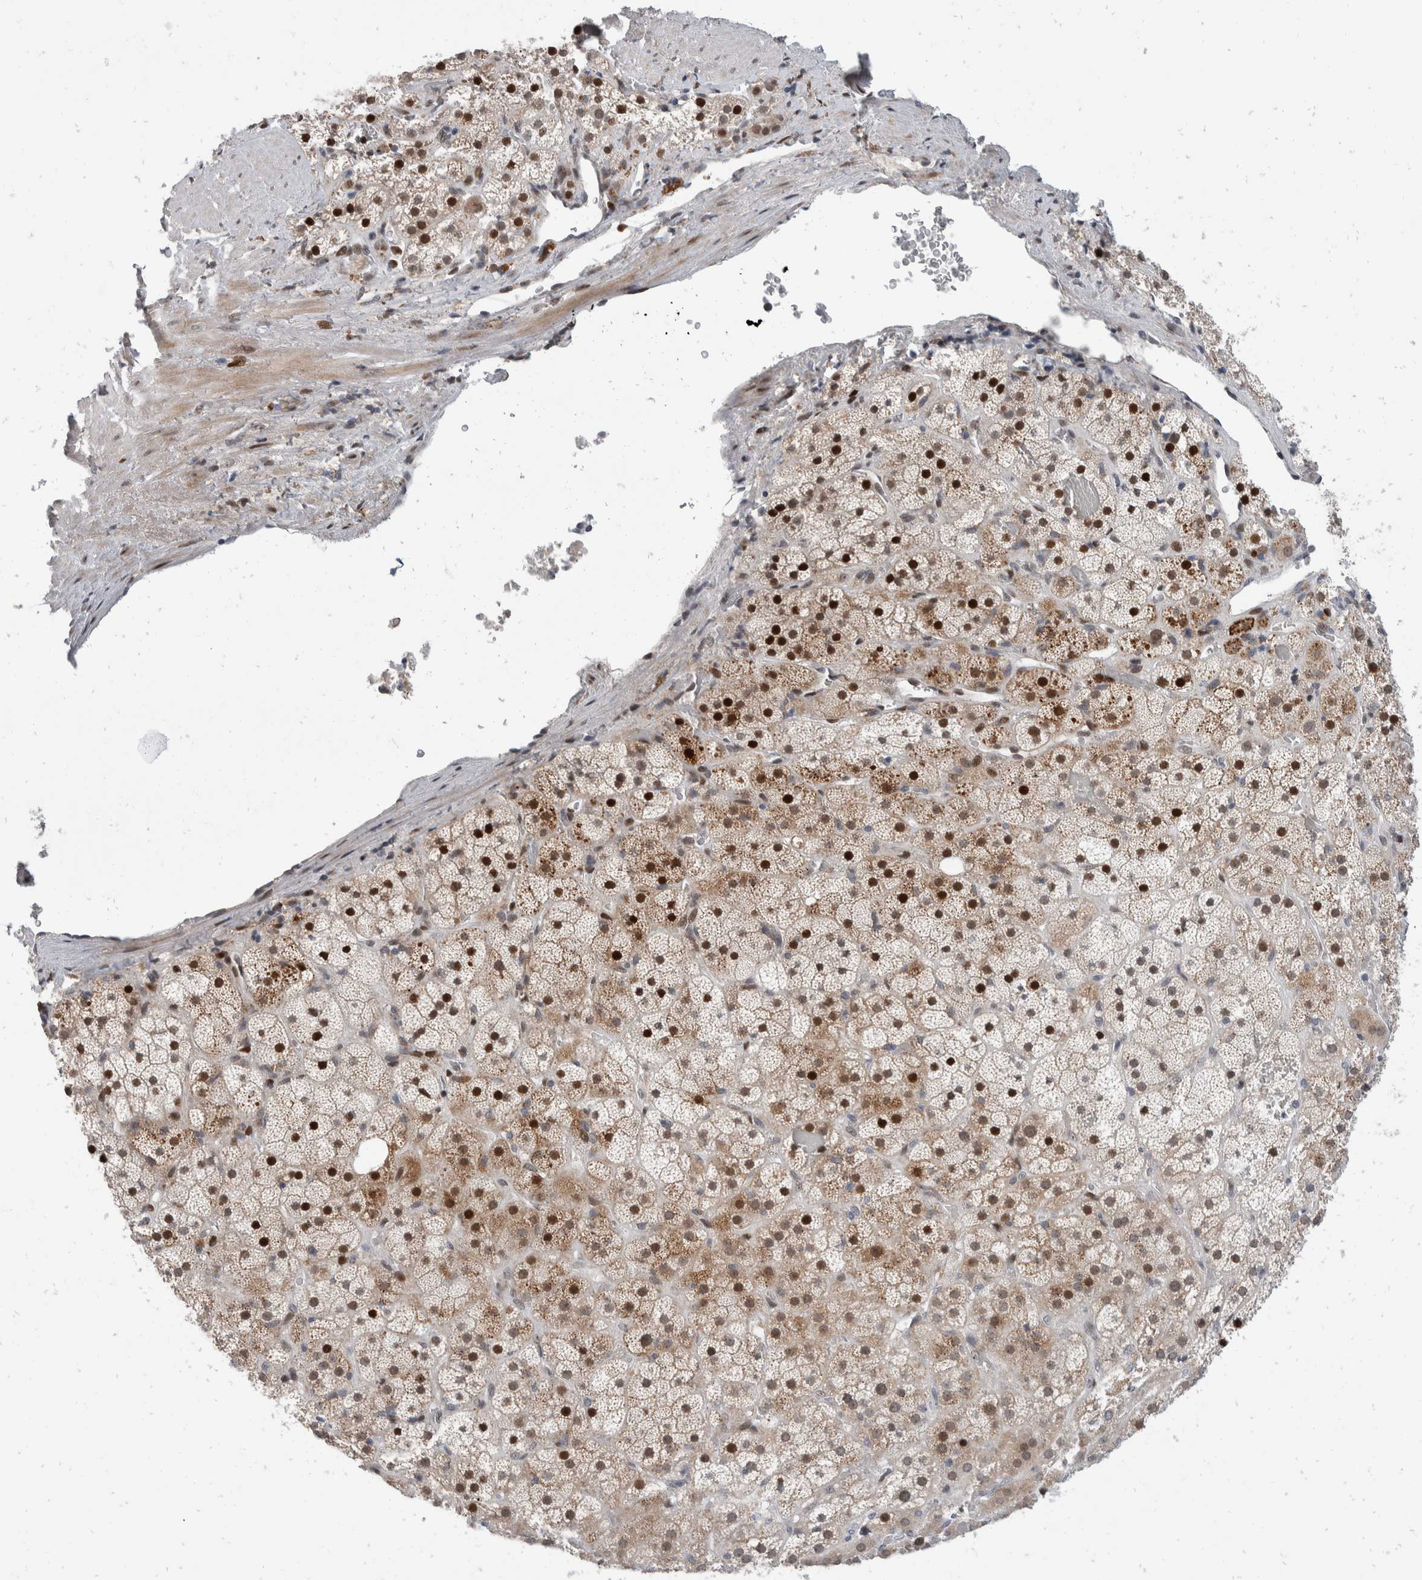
{"staining": {"intensity": "strong", "quantity": ">75%", "location": "cytoplasmic/membranous,nuclear"}, "tissue": "adrenal gland", "cell_type": "Glandular cells", "image_type": "normal", "snomed": [{"axis": "morphology", "description": "Normal tissue, NOS"}, {"axis": "topography", "description": "Adrenal gland"}], "caption": "A photomicrograph of human adrenal gland stained for a protein reveals strong cytoplasmic/membranous,nuclear brown staining in glandular cells. The staining was performed using DAB, with brown indicating positive protein expression. Nuclei are stained blue with hematoxylin.", "gene": "ZNF703", "patient": {"sex": "male", "age": 57}}